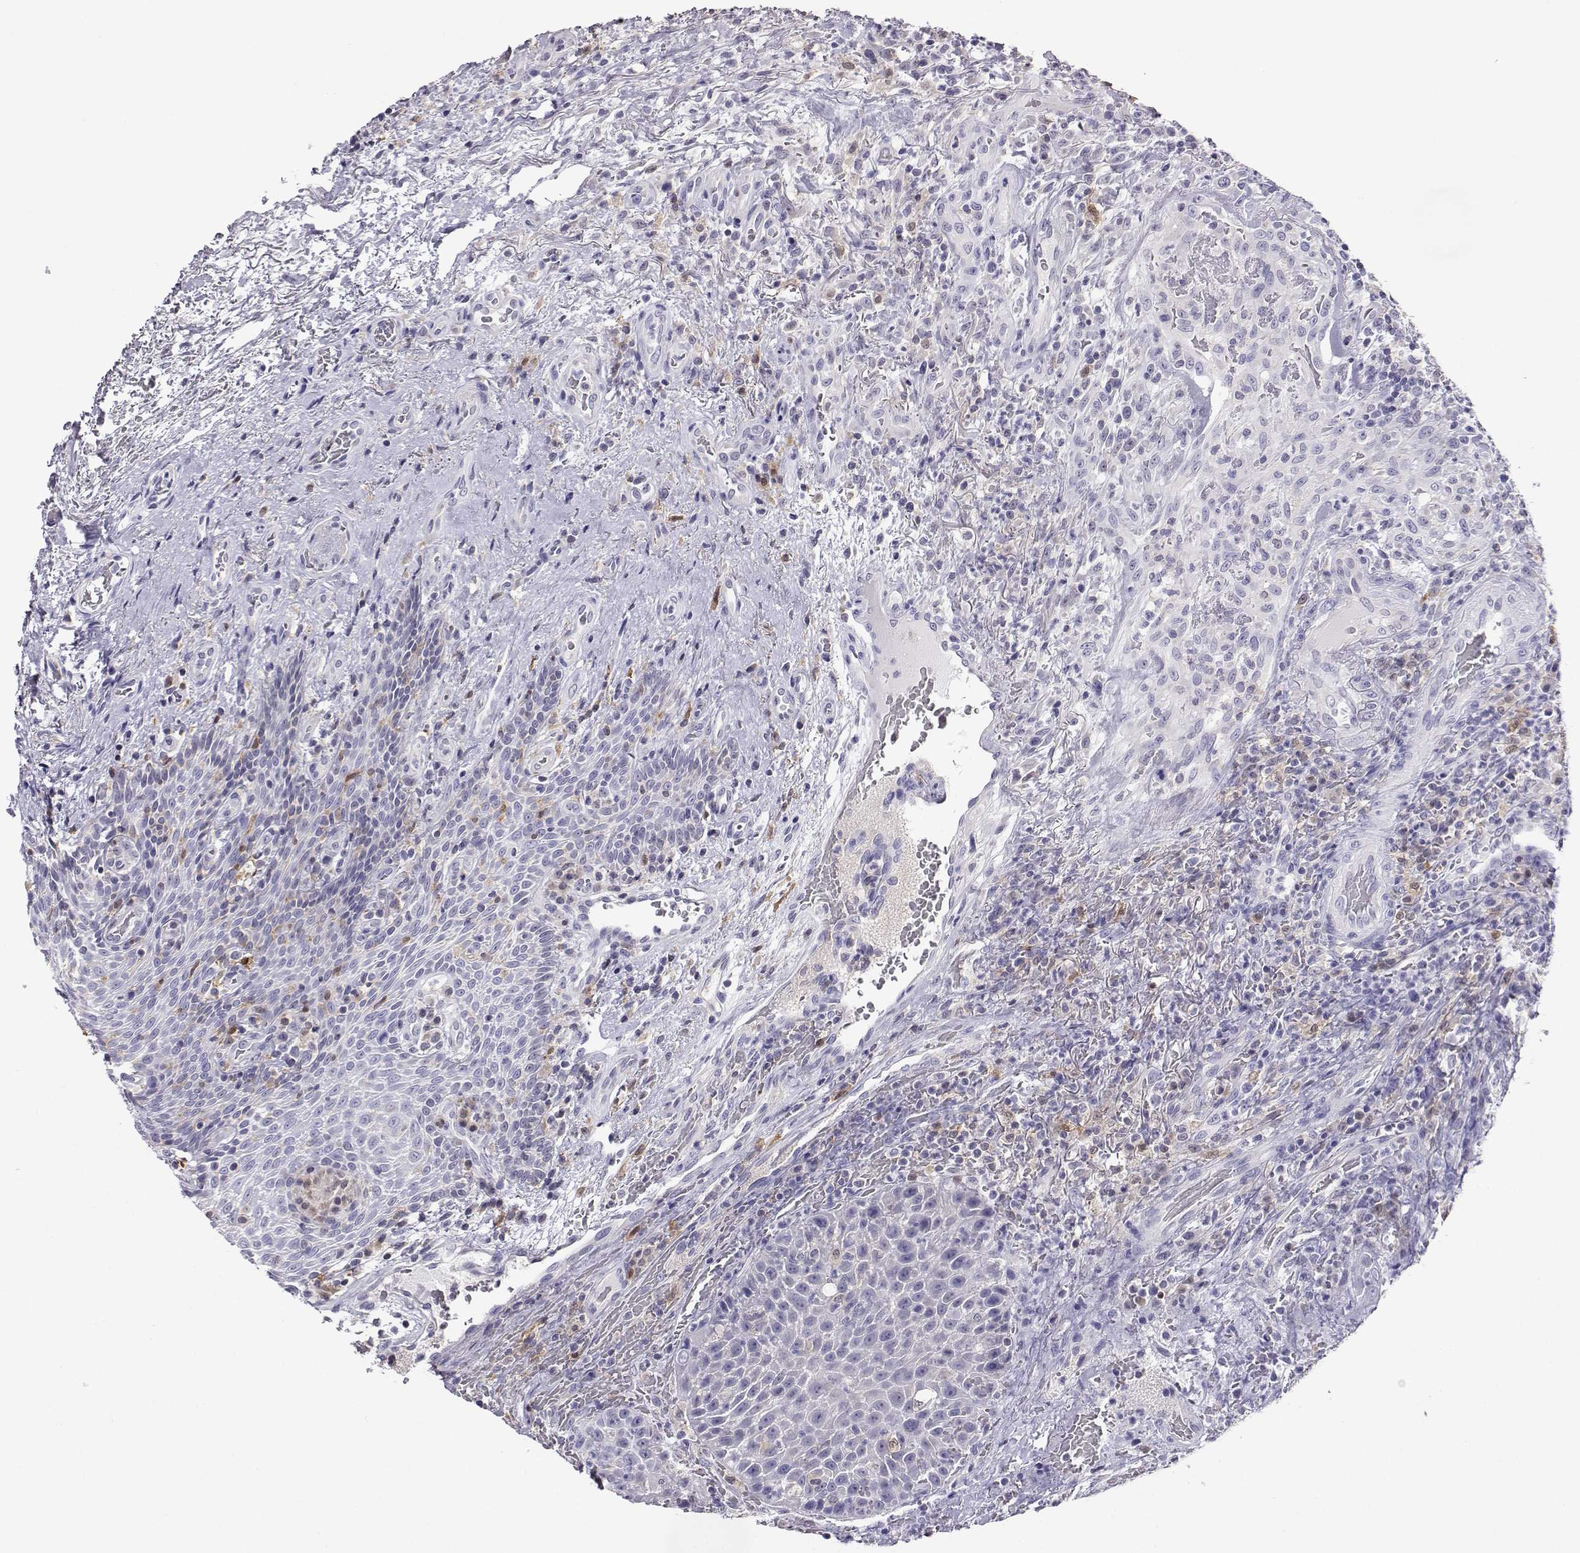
{"staining": {"intensity": "negative", "quantity": "none", "location": "none"}, "tissue": "head and neck cancer", "cell_type": "Tumor cells", "image_type": "cancer", "snomed": [{"axis": "morphology", "description": "Squamous cell carcinoma, NOS"}, {"axis": "topography", "description": "Head-Neck"}], "caption": "Tumor cells are negative for protein expression in human head and neck cancer.", "gene": "AKR1B1", "patient": {"sex": "male", "age": 69}}